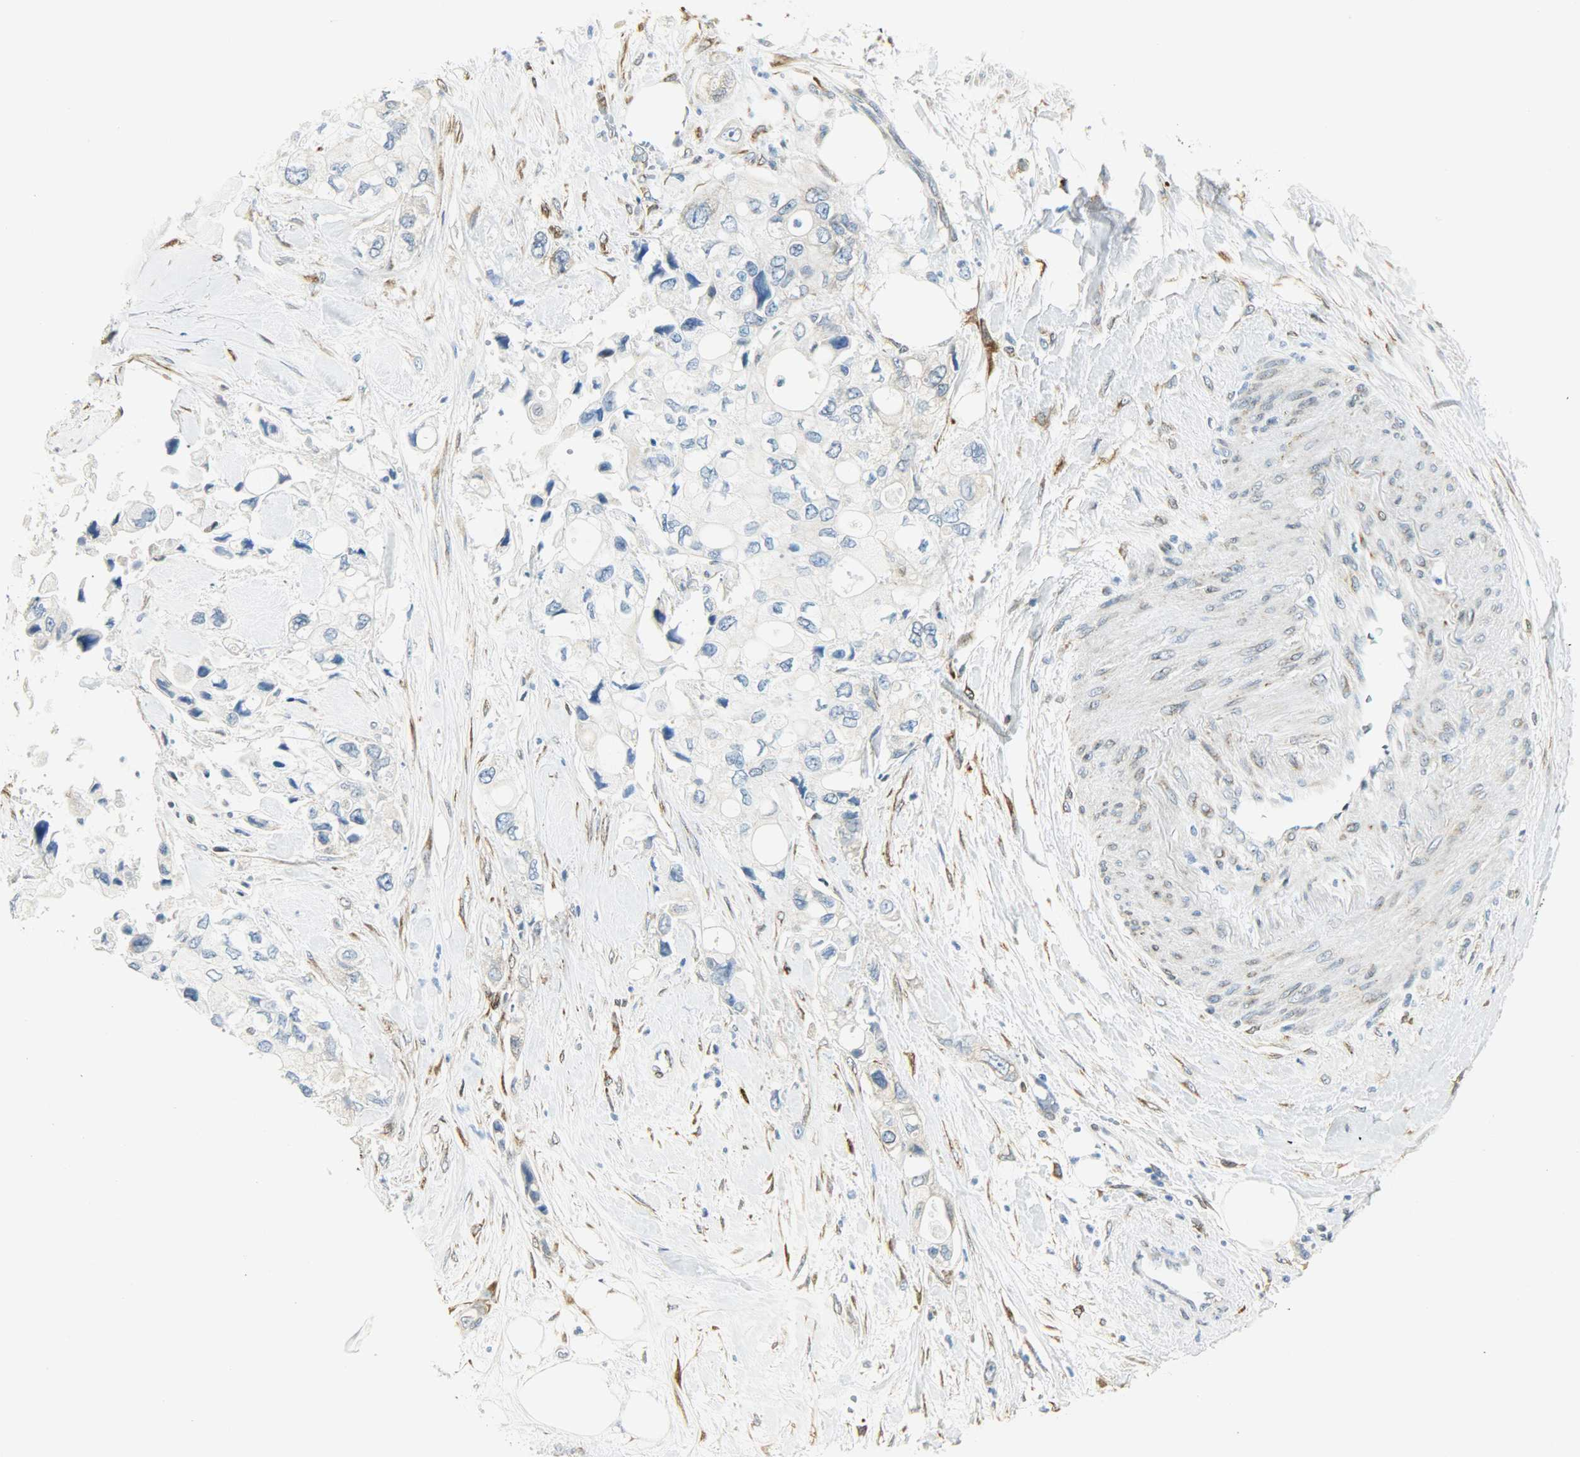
{"staining": {"intensity": "negative", "quantity": "none", "location": "none"}, "tissue": "pancreatic cancer", "cell_type": "Tumor cells", "image_type": "cancer", "snomed": [{"axis": "morphology", "description": "Adenocarcinoma, NOS"}, {"axis": "topography", "description": "Pancreas"}], "caption": "Immunohistochemistry (IHC) of pancreatic adenocarcinoma exhibits no staining in tumor cells. The staining was performed using DAB (3,3'-diaminobenzidine) to visualize the protein expression in brown, while the nuclei were stained in blue with hematoxylin (Magnification: 20x).", "gene": "PKD2", "patient": {"sex": "male", "age": 70}}